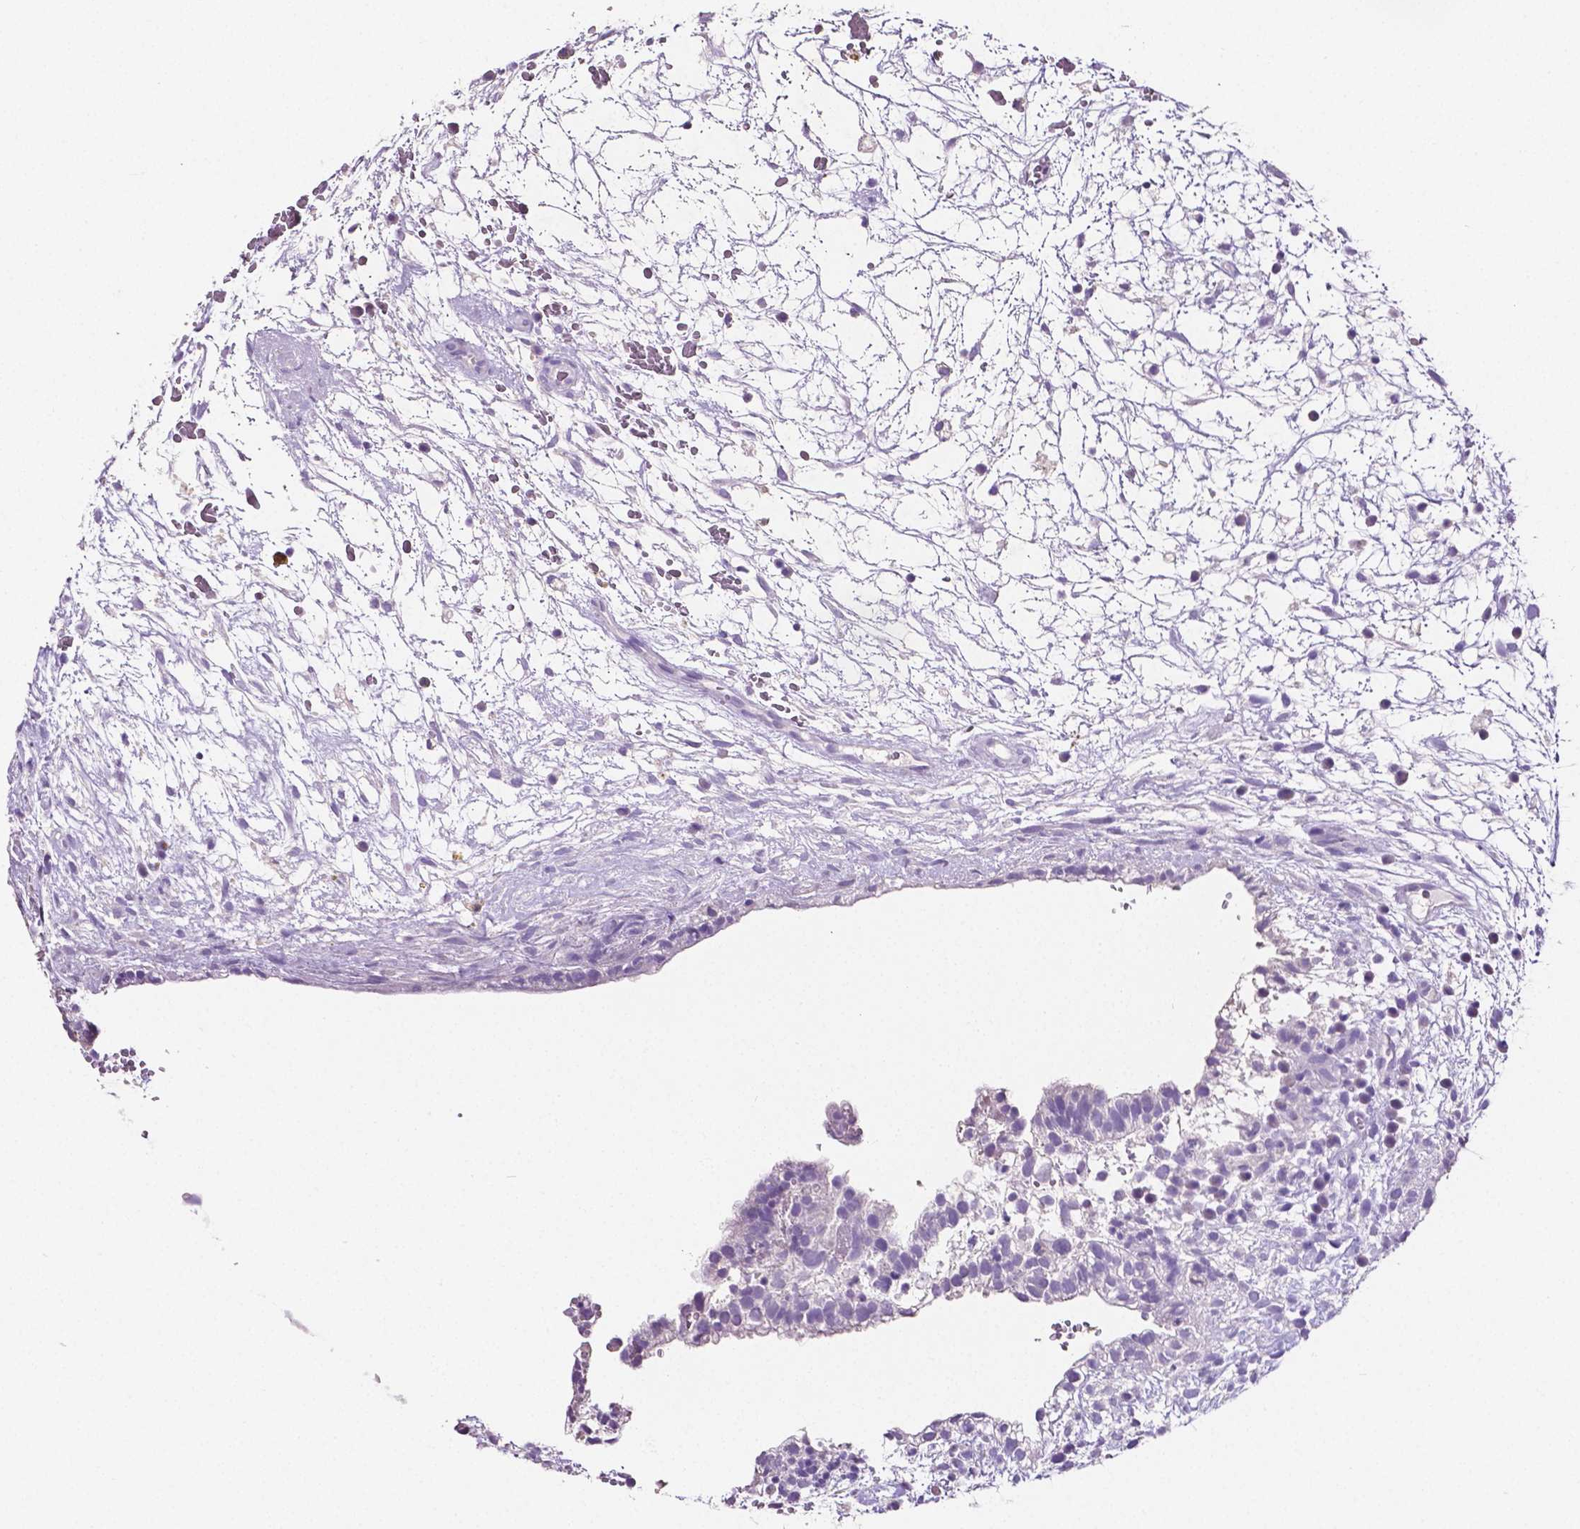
{"staining": {"intensity": "negative", "quantity": "none", "location": "none"}, "tissue": "testis cancer", "cell_type": "Tumor cells", "image_type": "cancer", "snomed": [{"axis": "morphology", "description": "Normal tissue, NOS"}, {"axis": "morphology", "description": "Carcinoma, Embryonal, NOS"}, {"axis": "topography", "description": "Testis"}], "caption": "High power microscopy micrograph of an IHC micrograph of testis embryonal carcinoma, revealing no significant staining in tumor cells.", "gene": "SLC22A2", "patient": {"sex": "male", "age": 32}}